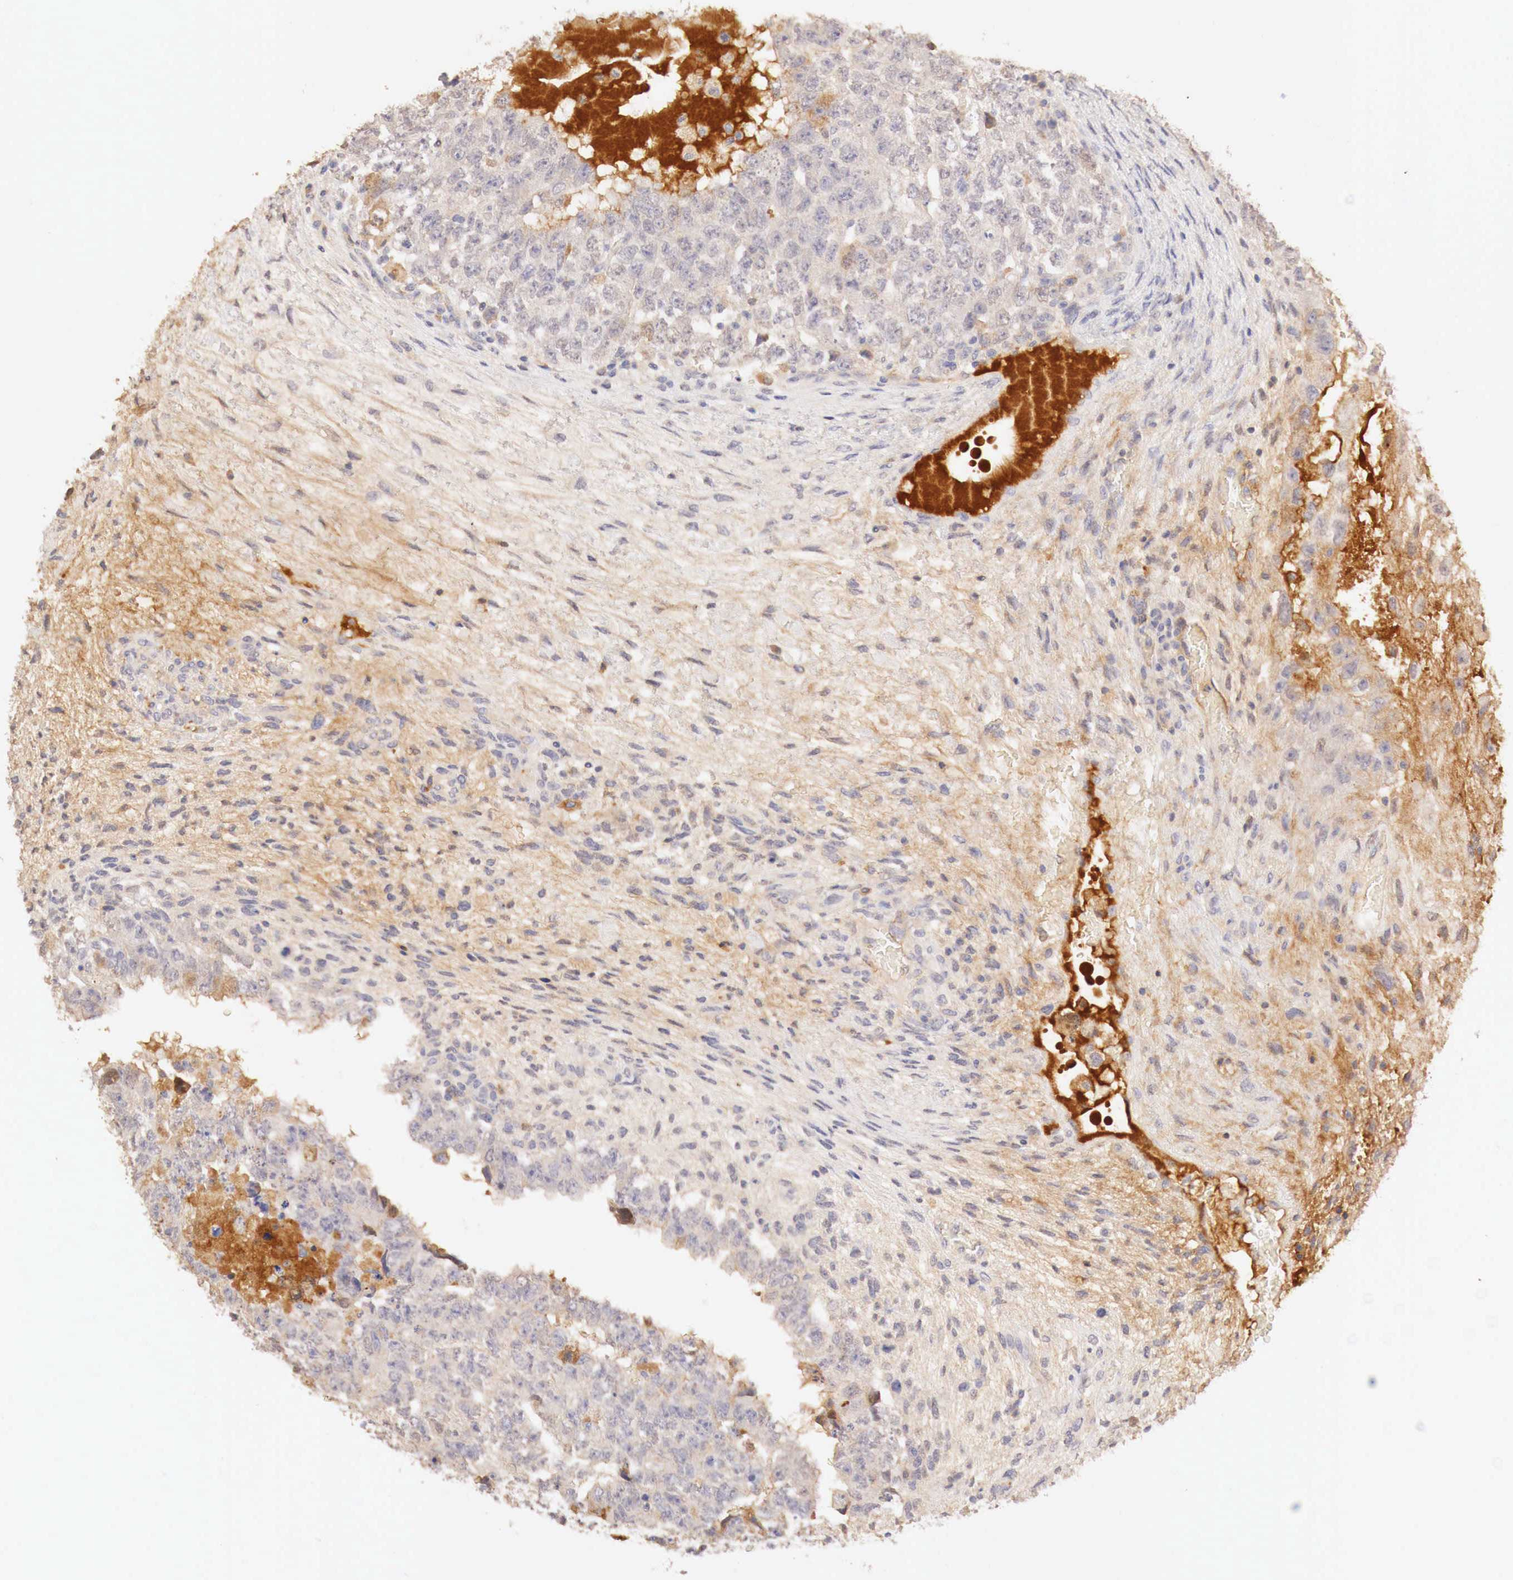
{"staining": {"intensity": "weak", "quantity": "25%-75%", "location": "cytoplasmic/membranous"}, "tissue": "testis cancer", "cell_type": "Tumor cells", "image_type": "cancer", "snomed": [{"axis": "morphology", "description": "Carcinoma, Embryonal, NOS"}, {"axis": "topography", "description": "Testis"}], "caption": "The image exhibits a brown stain indicating the presence of a protein in the cytoplasmic/membranous of tumor cells in testis embryonal carcinoma.", "gene": "GATA1", "patient": {"sex": "male", "age": 36}}